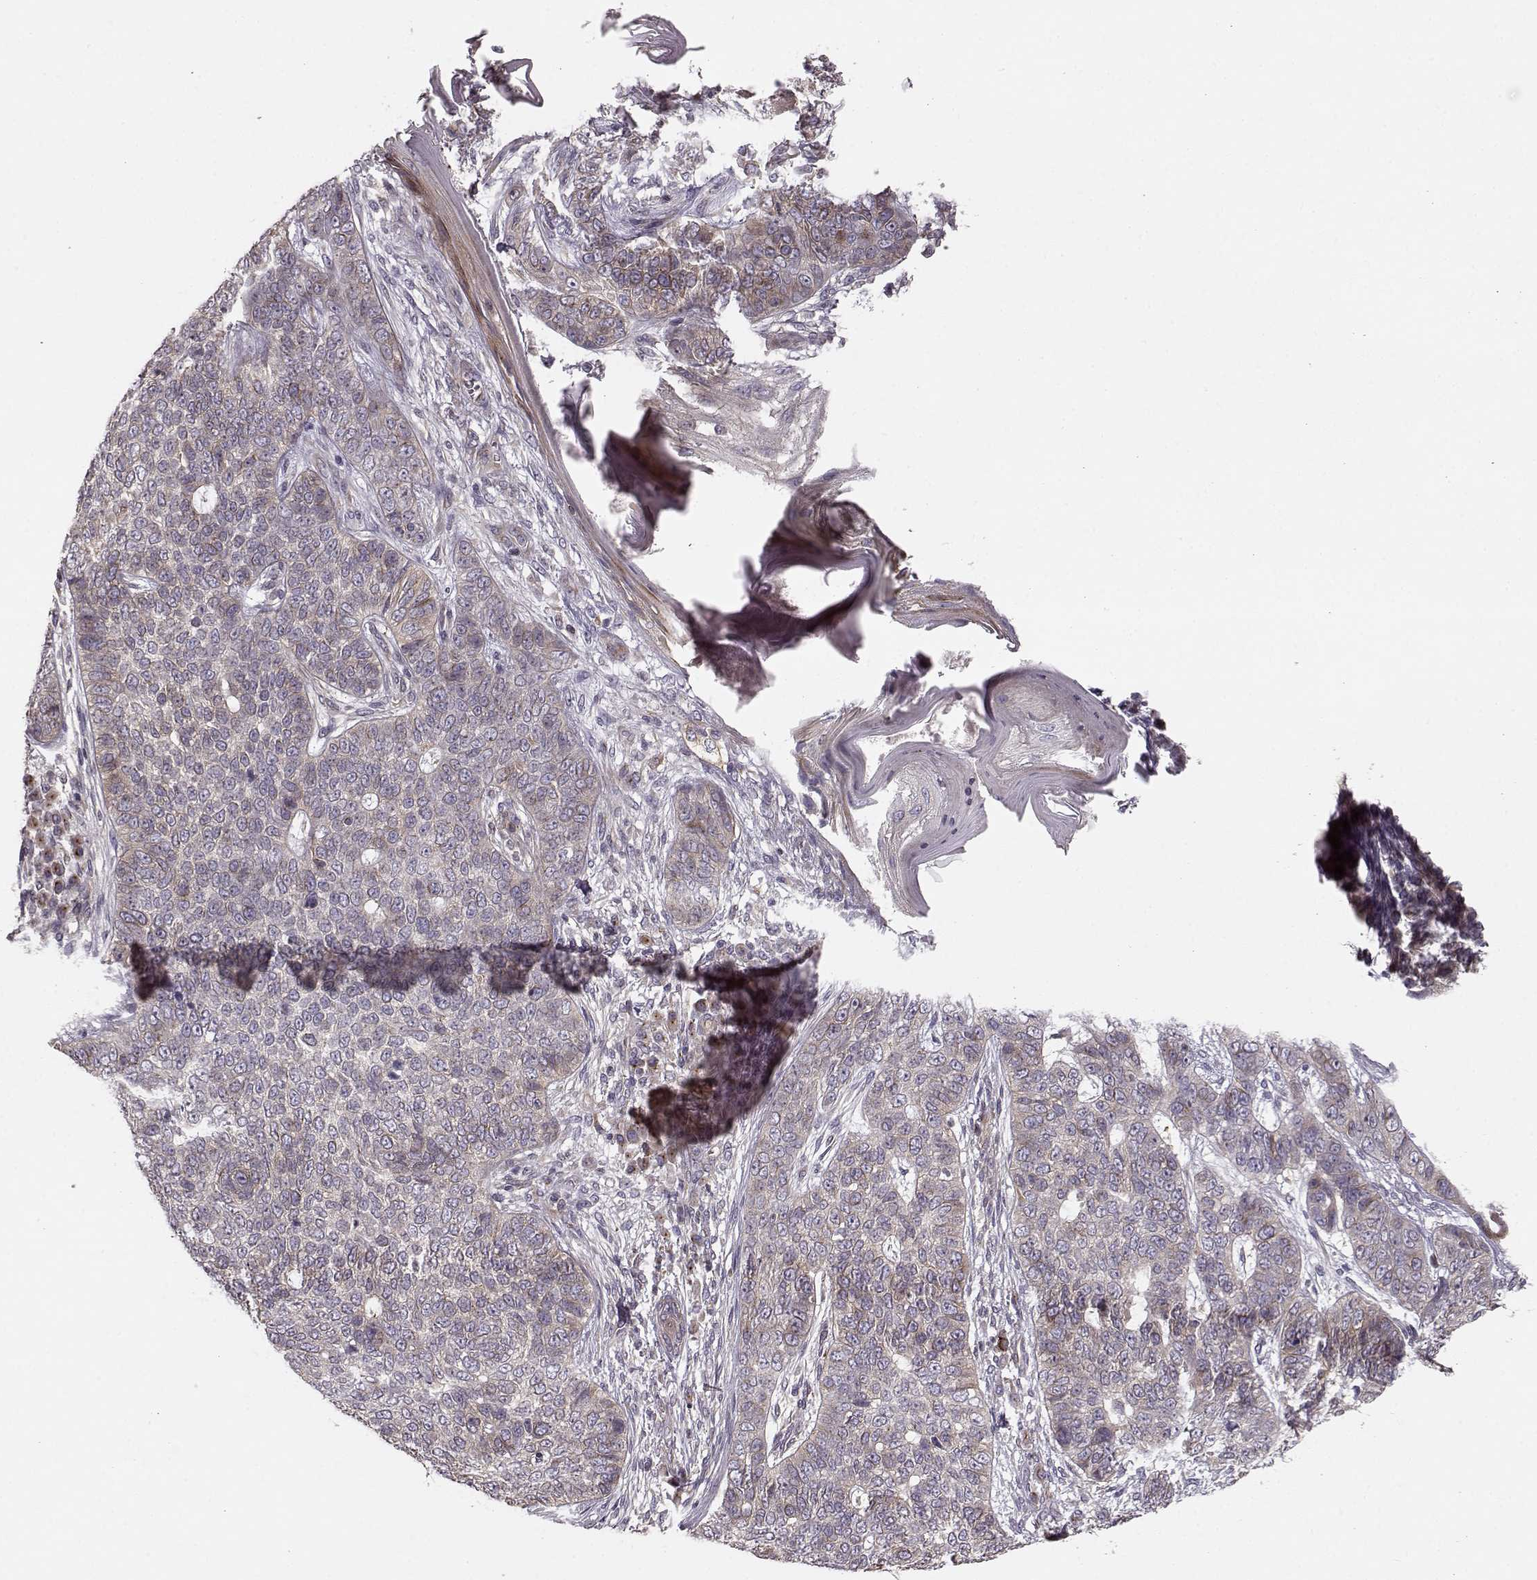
{"staining": {"intensity": "negative", "quantity": "none", "location": "none"}, "tissue": "skin cancer", "cell_type": "Tumor cells", "image_type": "cancer", "snomed": [{"axis": "morphology", "description": "Basal cell carcinoma"}, {"axis": "topography", "description": "Skin"}], "caption": "There is no significant staining in tumor cells of skin cancer.", "gene": "MTR", "patient": {"sex": "female", "age": 69}}